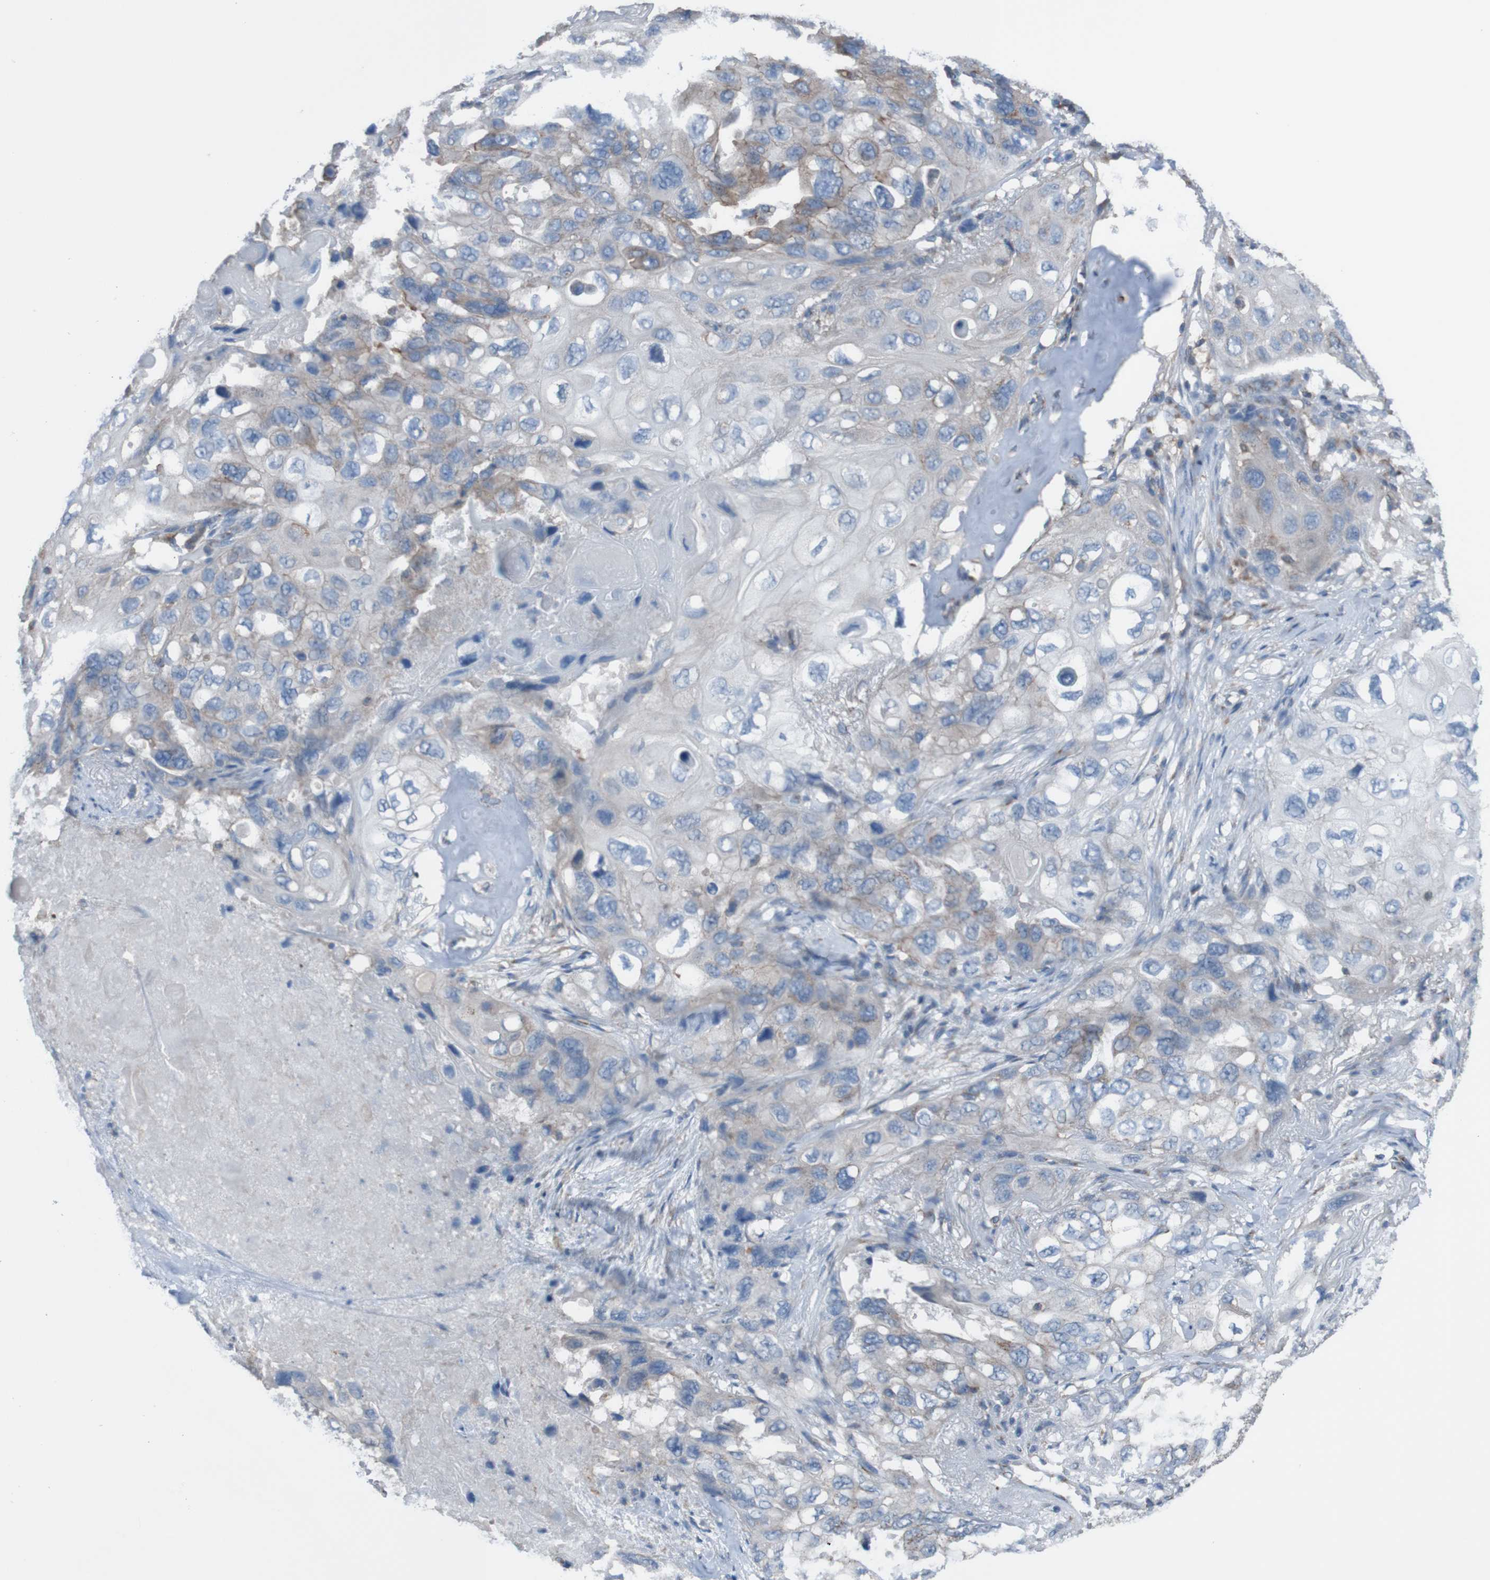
{"staining": {"intensity": "moderate", "quantity": "<25%", "location": "cytoplasmic/membranous"}, "tissue": "lung cancer", "cell_type": "Tumor cells", "image_type": "cancer", "snomed": [{"axis": "morphology", "description": "Squamous cell carcinoma, NOS"}, {"axis": "topography", "description": "Lung"}], "caption": "An IHC micrograph of tumor tissue is shown. Protein staining in brown labels moderate cytoplasmic/membranous positivity in lung cancer (squamous cell carcinoma) within tumor cells.", "gene": "MINAR1", "patient": {"sex": "female", "age": 73}}